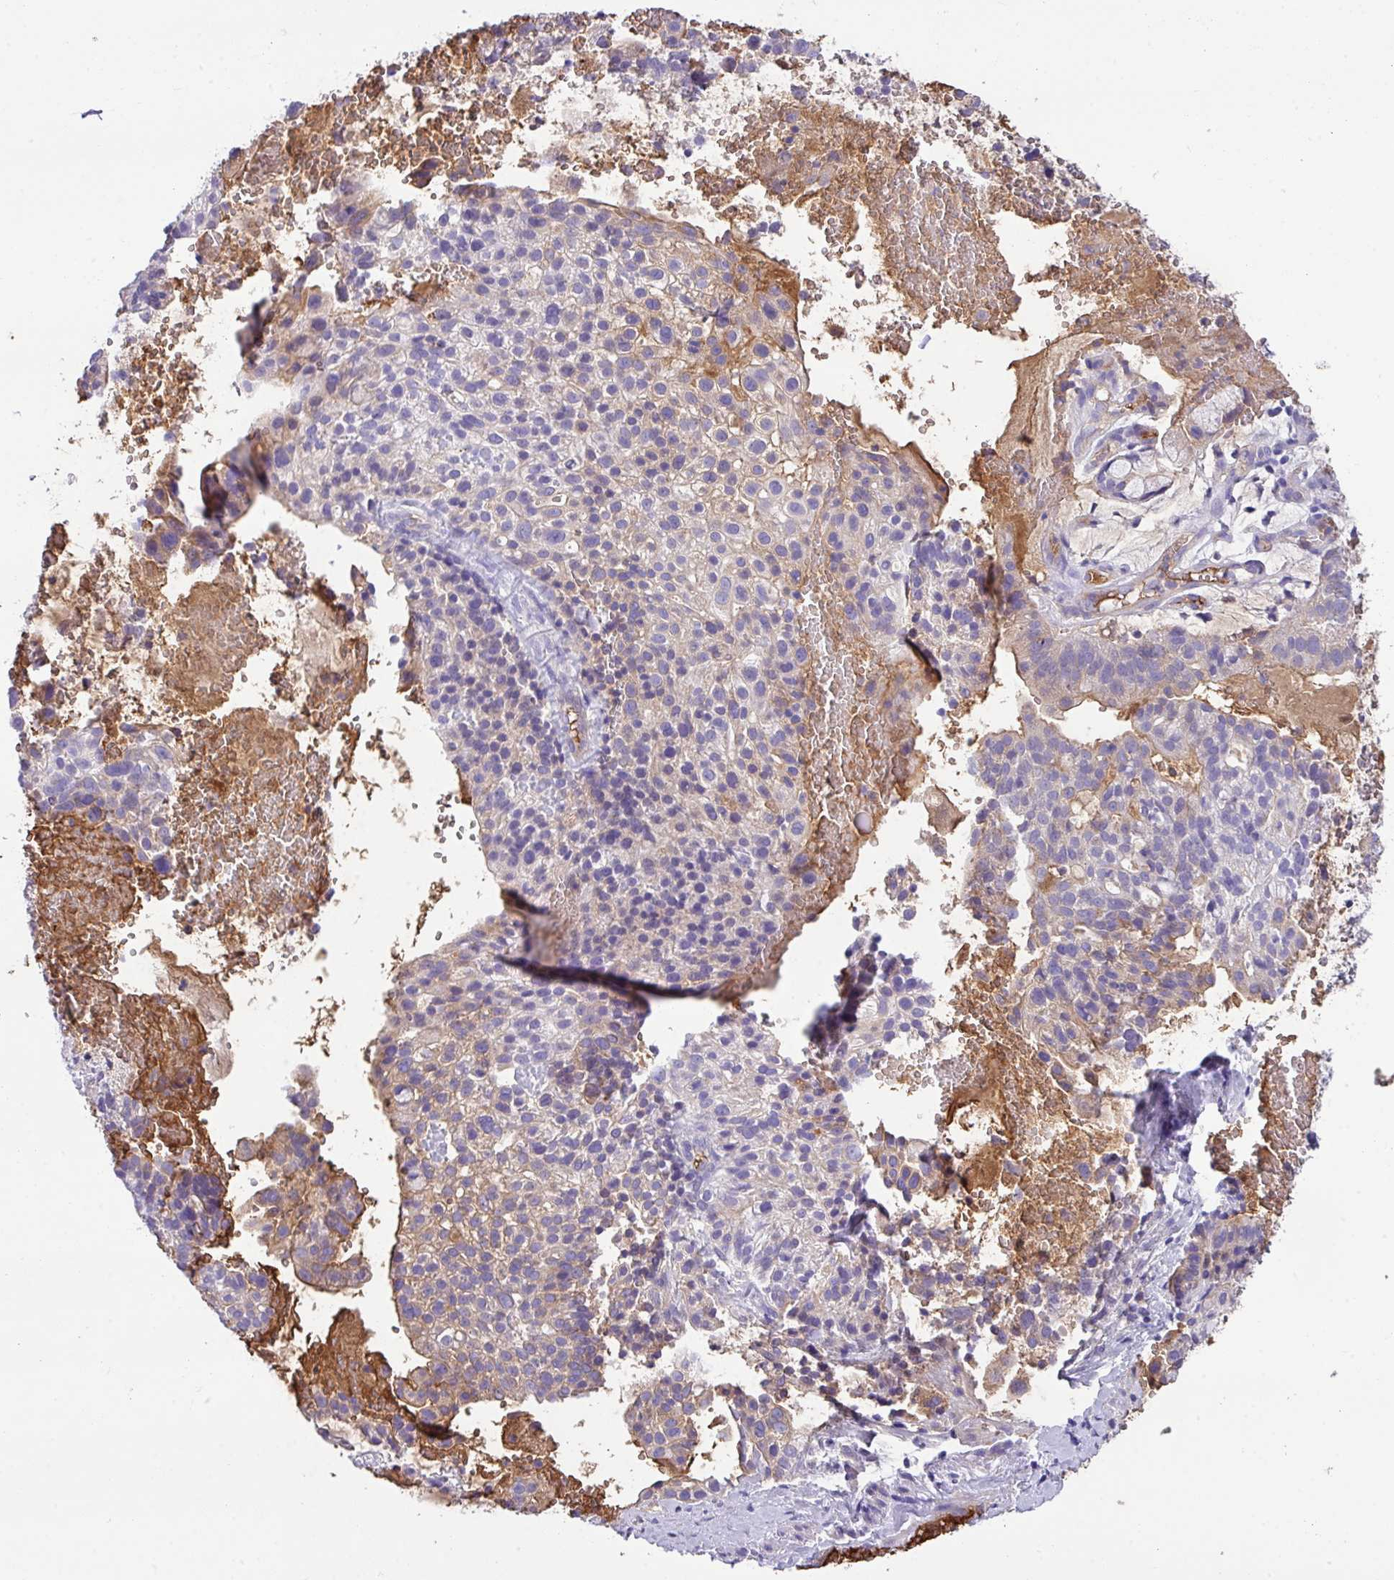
{"staining": {"intensity": "weak", "quantity": "<25%", "location": "cytoplasmic/membranous"}, "tissue": "cervical cancer", "cell_type": "Tumor cells", "image_type": "cancer", "snomed": [{"axis": "morphology", "description": "Adenocarcinoma, NOS"}, {"axis": "topography", "description": "Cervix"}], "caption": "IHC of human cervical adenocarcinoma shows no staining in tumor cells. The staining was performed using DAB to visualize the protein expression in brown, while the nuclei were stained in blue with hematoxylin (Magnification: 20x).", "gene": "DNAL1", "patient": {"sex": "female", "age": 41}}